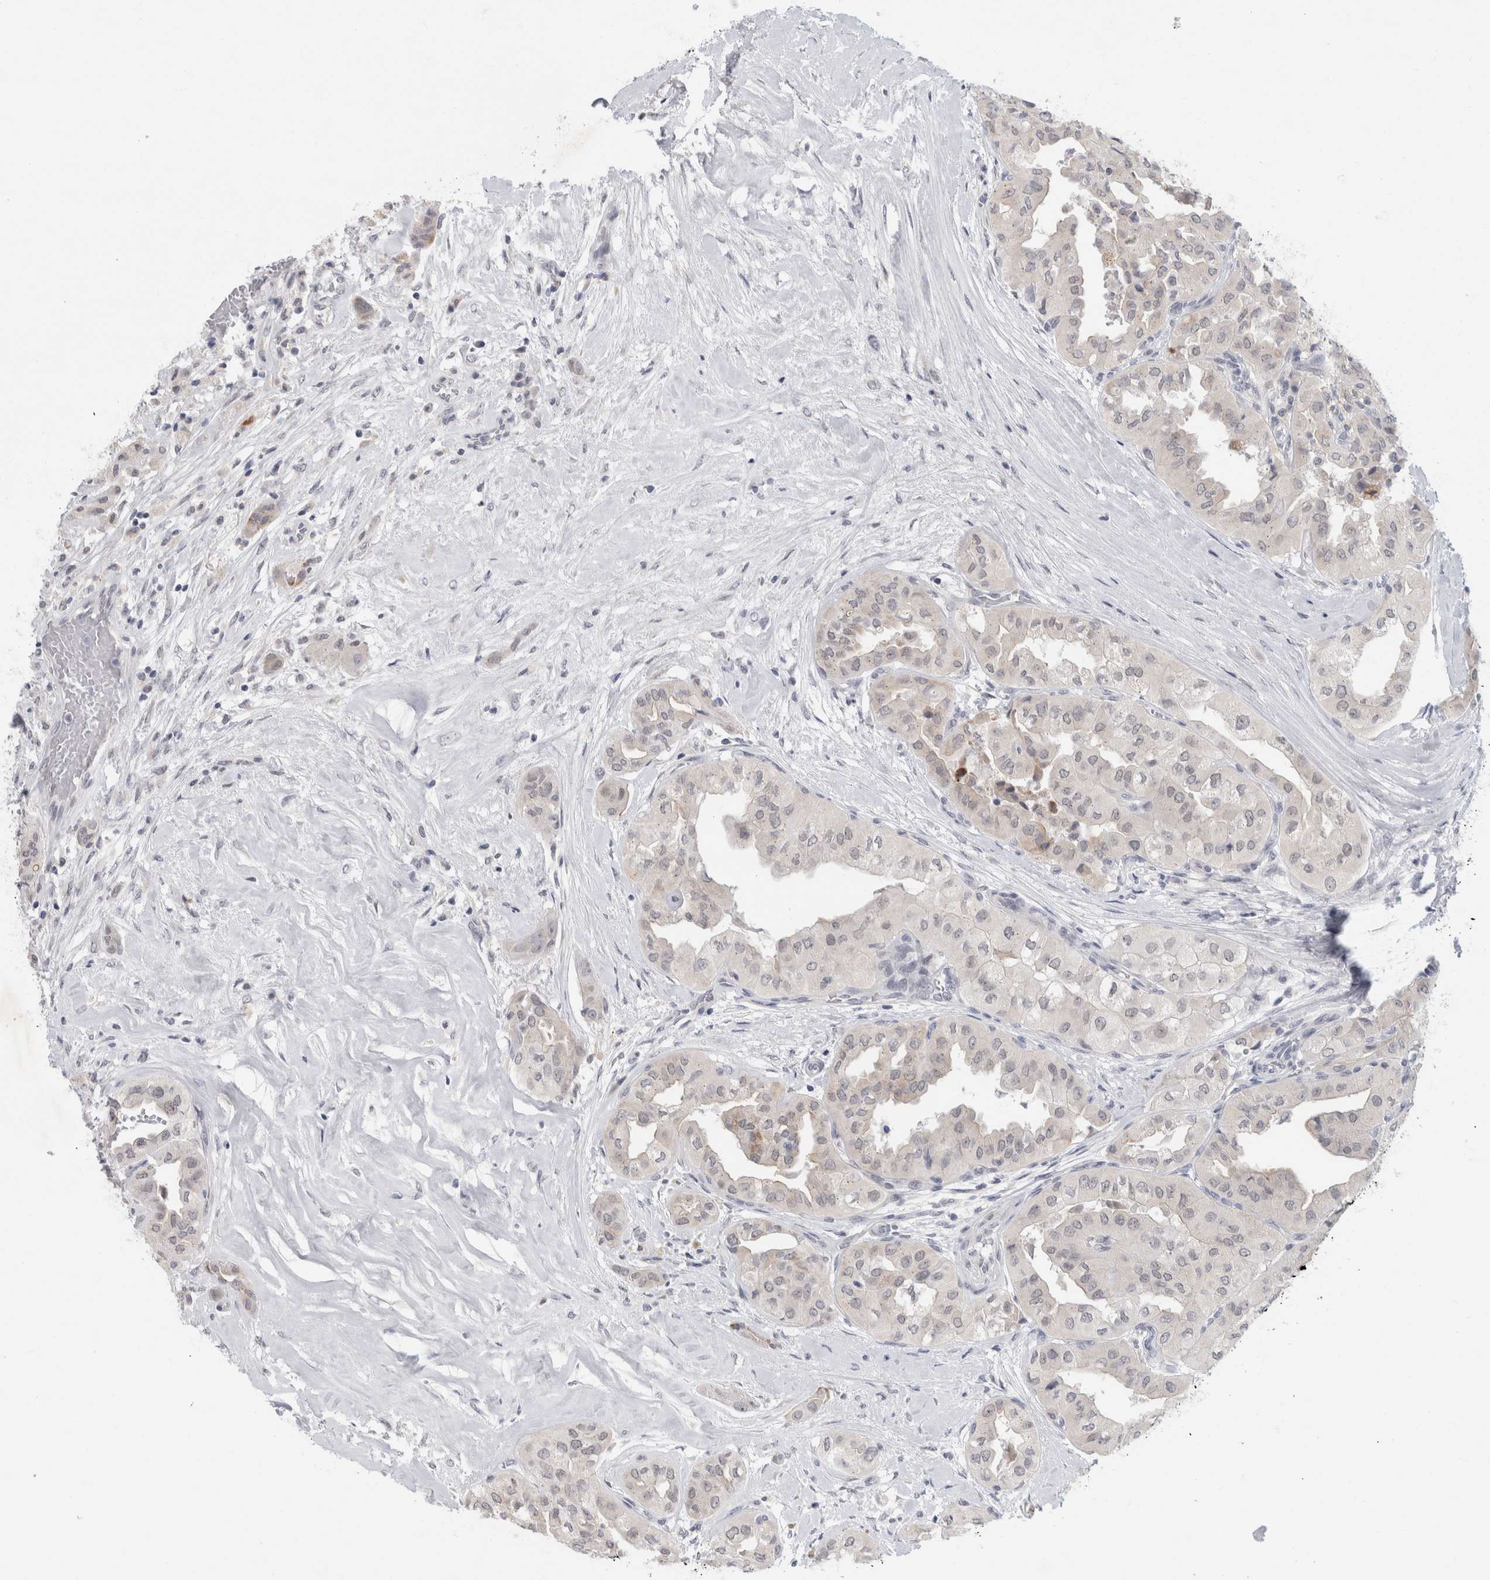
{"staining": {"intensity": "negative", "quantity": "none", "location": "none"}, "tissue": "thyroid cancer", "cell_type": "Tumor cells", "image_type": "cancer", "snomed": [{"axis": "morphology", "description": "Papillary adenocarcinoma, NOS"}, {"axis": "topography", "description": "Thyroid gland"}], "caption": "Photomicrograph shows no significant protein staining in tumor cells of thyroid cancer (papillary adenocarcinoma).", "gene": "NIPA1", "patient": {"sex": "female", "age": 59}}